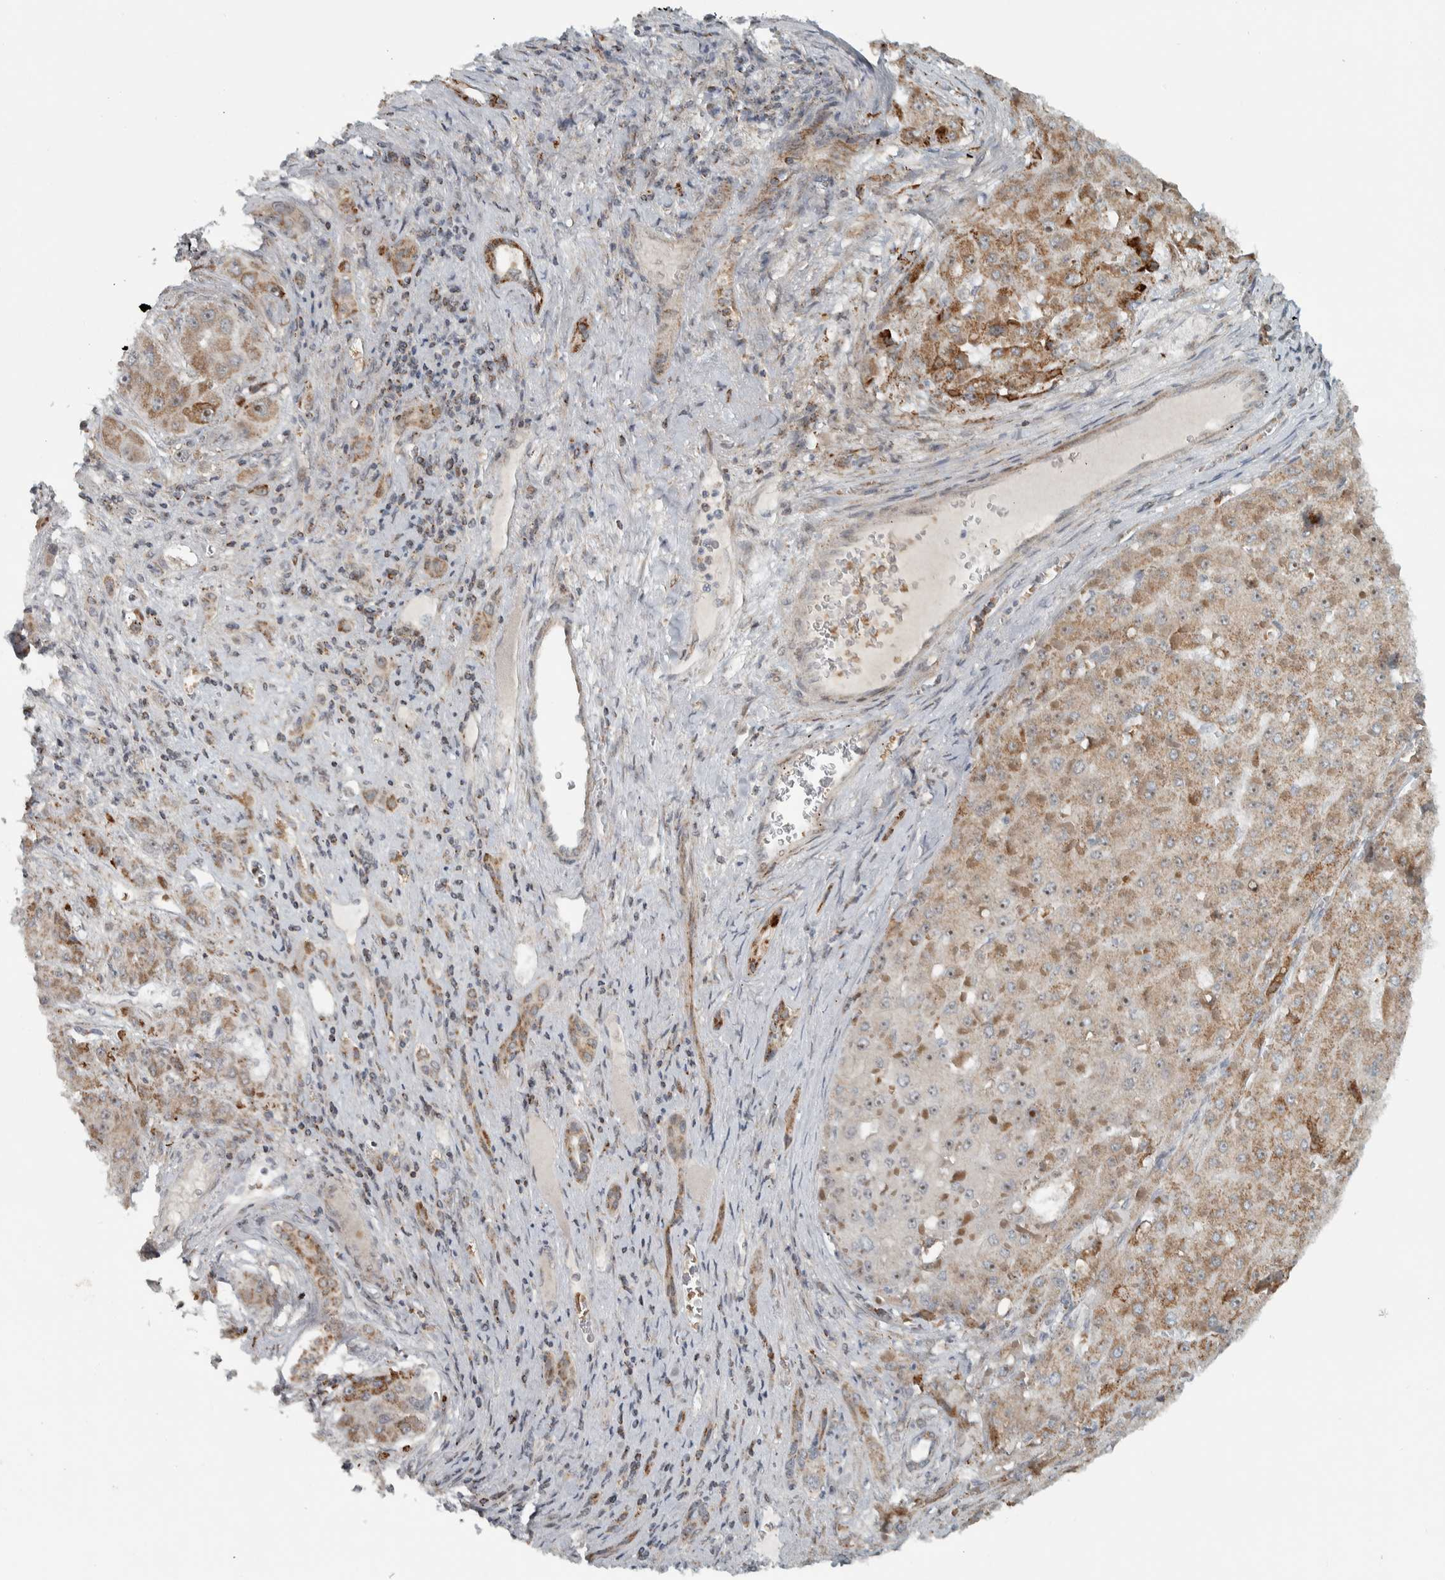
{"staining": {"intensity": "moderate", "quantity": ">75%", "location": "cytoplasmic/membranous"}, "tissue": "liver cancer", "cell_type": "Tumor cells", "image_type": "cancer", "snomed": [{"axis": "morphology", "description": "Carcinoma, Hepatocellular, NOS"}, {"axis": "topography", "description": "Liver"}], "caption": "DAB (3,3'-diaminobenzidine) immunohistochemical staining of hepatocellular carcinoma (liver) reveals moderate cytoplasmic/membranous protein expression in about >75% of tumor cells.", "gene": "PPM1K", "patient": {"sex": "female", "age": 73}}